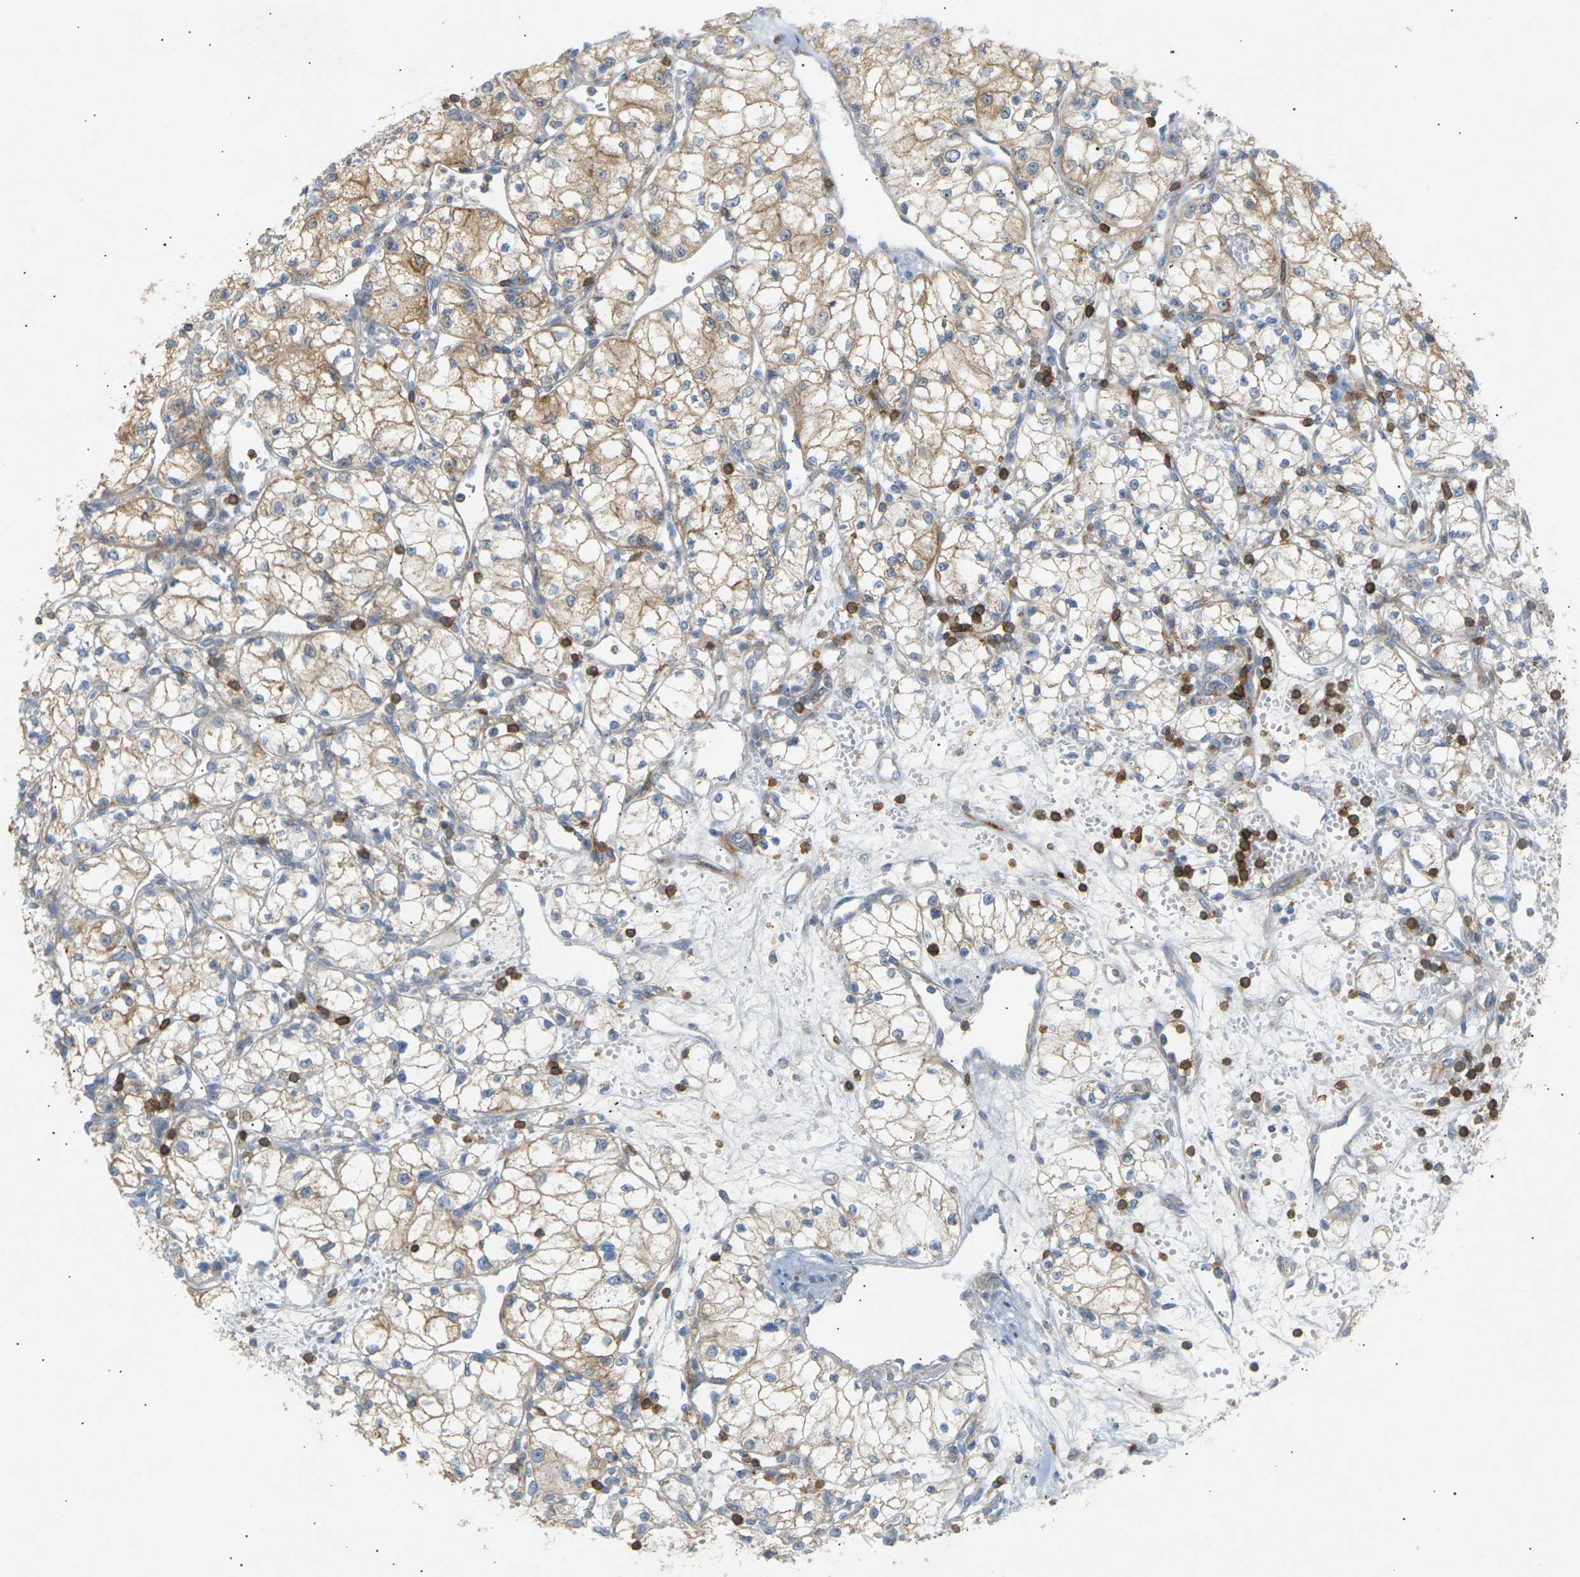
{"staining": {"intensity": "moderate", "quantity": "25%-75%", "location": "cytoplasmic/membranous"}, "tissue": "renal cancer", "cell_type": "Tumor cells", "image_type": "cancer", "snomed": [{"axis": "morphology", "description": "Normal tissue, NOS"}, {"axis": "morphology", "description": "Adenocarcinoma, NOS"}, {"axis": "topography", "description": "Kidney"}], "caption": "Immunohistochemical staining of human renal cancer (adenocarcinoma) displays moderate cytoplasmic/membranous protein staining in approximately 25%-75% of tumor cells. Using DAB (3,3'-diaminobenzidine) (brown) and hematoxylin (blue) stains, captured at high magnification using brightfield microscopy.", "gene": "LIME1", "patient": {"sex": "male", "age": 59}}